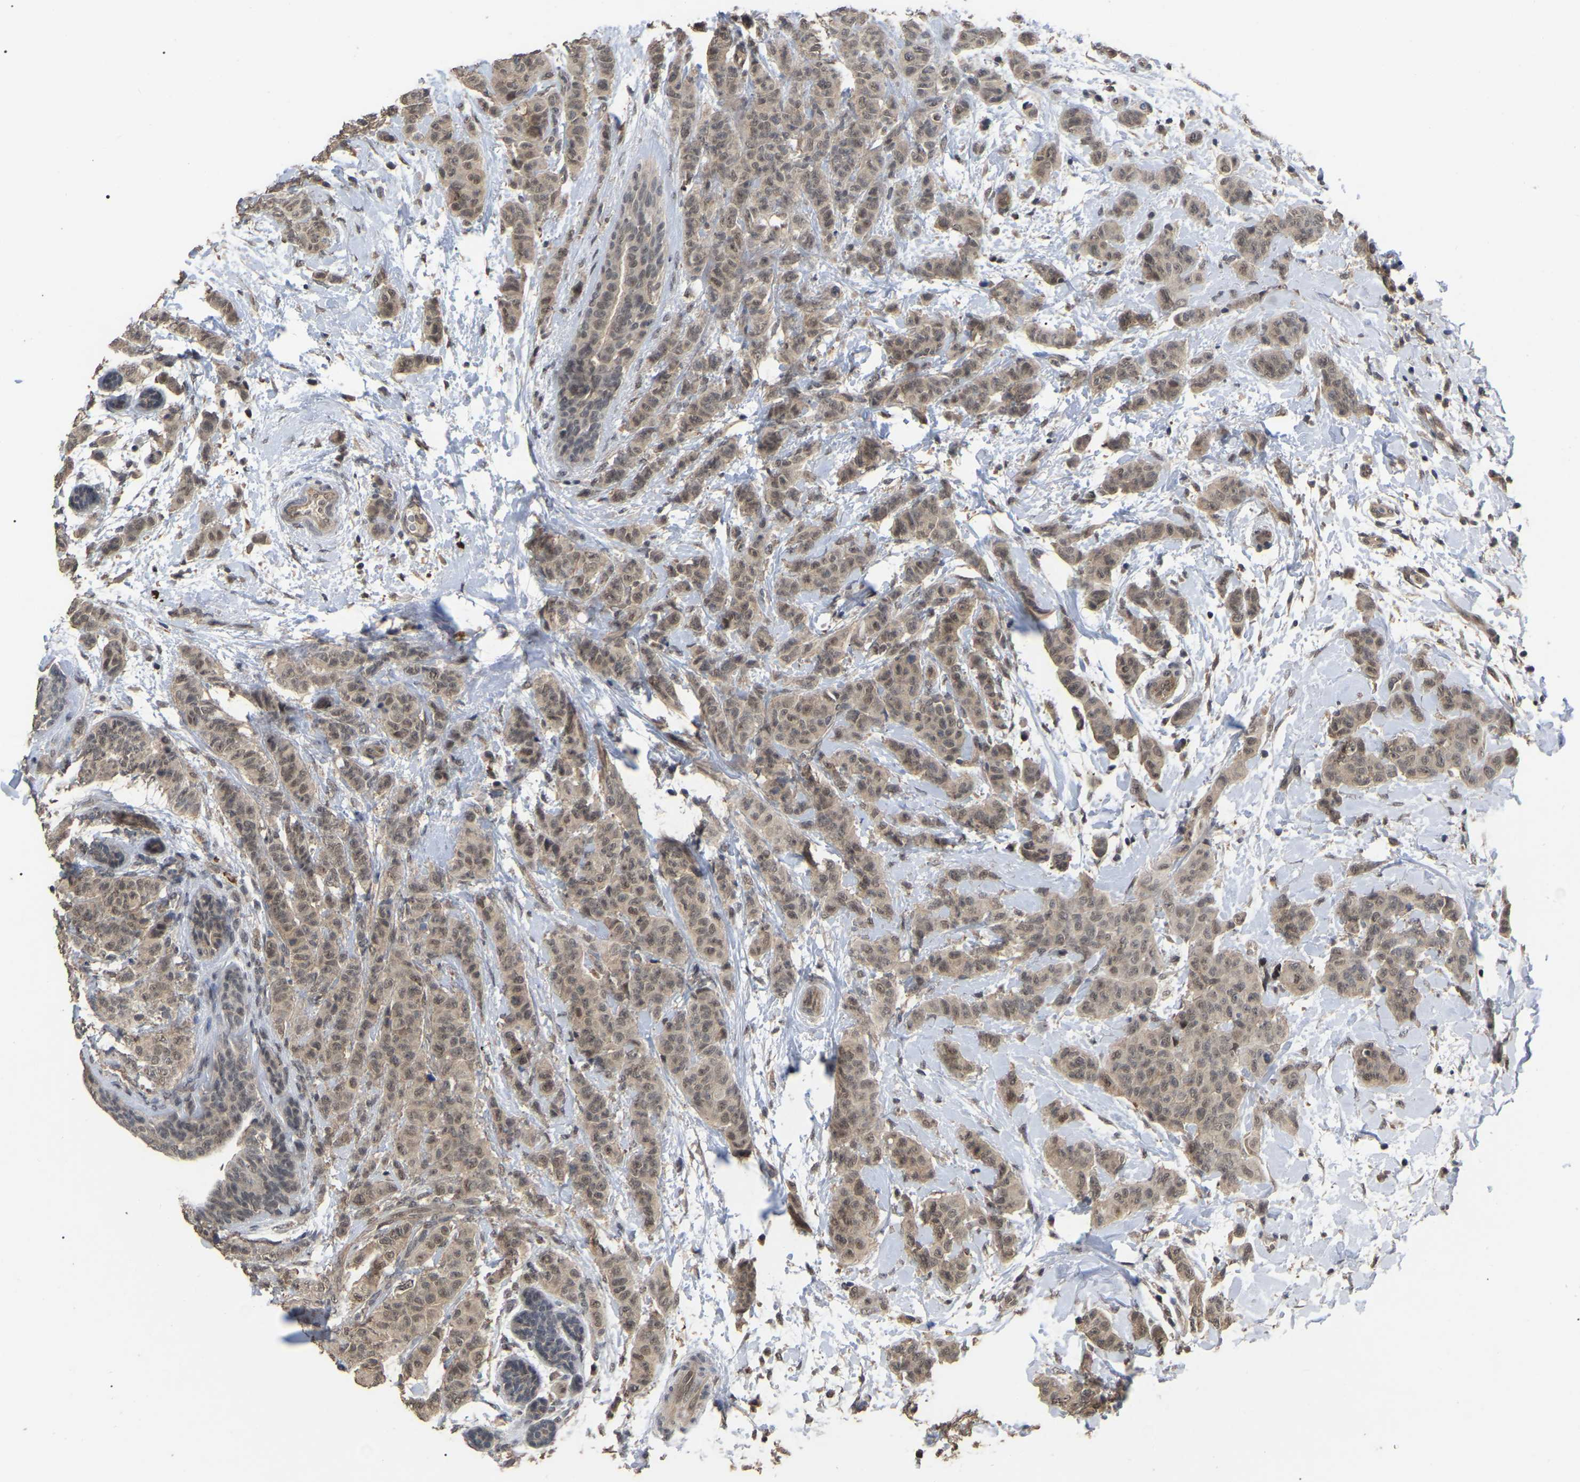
{"staining": {"intensity": "weak", "quantity": ">75%", "location": "cytoplasmic/membranous,nuclear"}, "tissue": "breast cancer", "cell_type": "Tumor cells", "image_type": "cancer", "snomed": [{"axis": "morphology", "description": "Normal tissue, NOS"}, {"axis": "morphology", "description": "Duct carcinoma"}, {"axis": "topography", "description": "Breast"}], "caption": "Brown immunohistochemical staining in human invasive ductal carcinoma (breast) displays weak cytoplasmic/membranous and nuclear positivity in approximately >75% of tumor cells.", "gene": "JAZF1", "patient": {"sex": "female", "age": 40}}